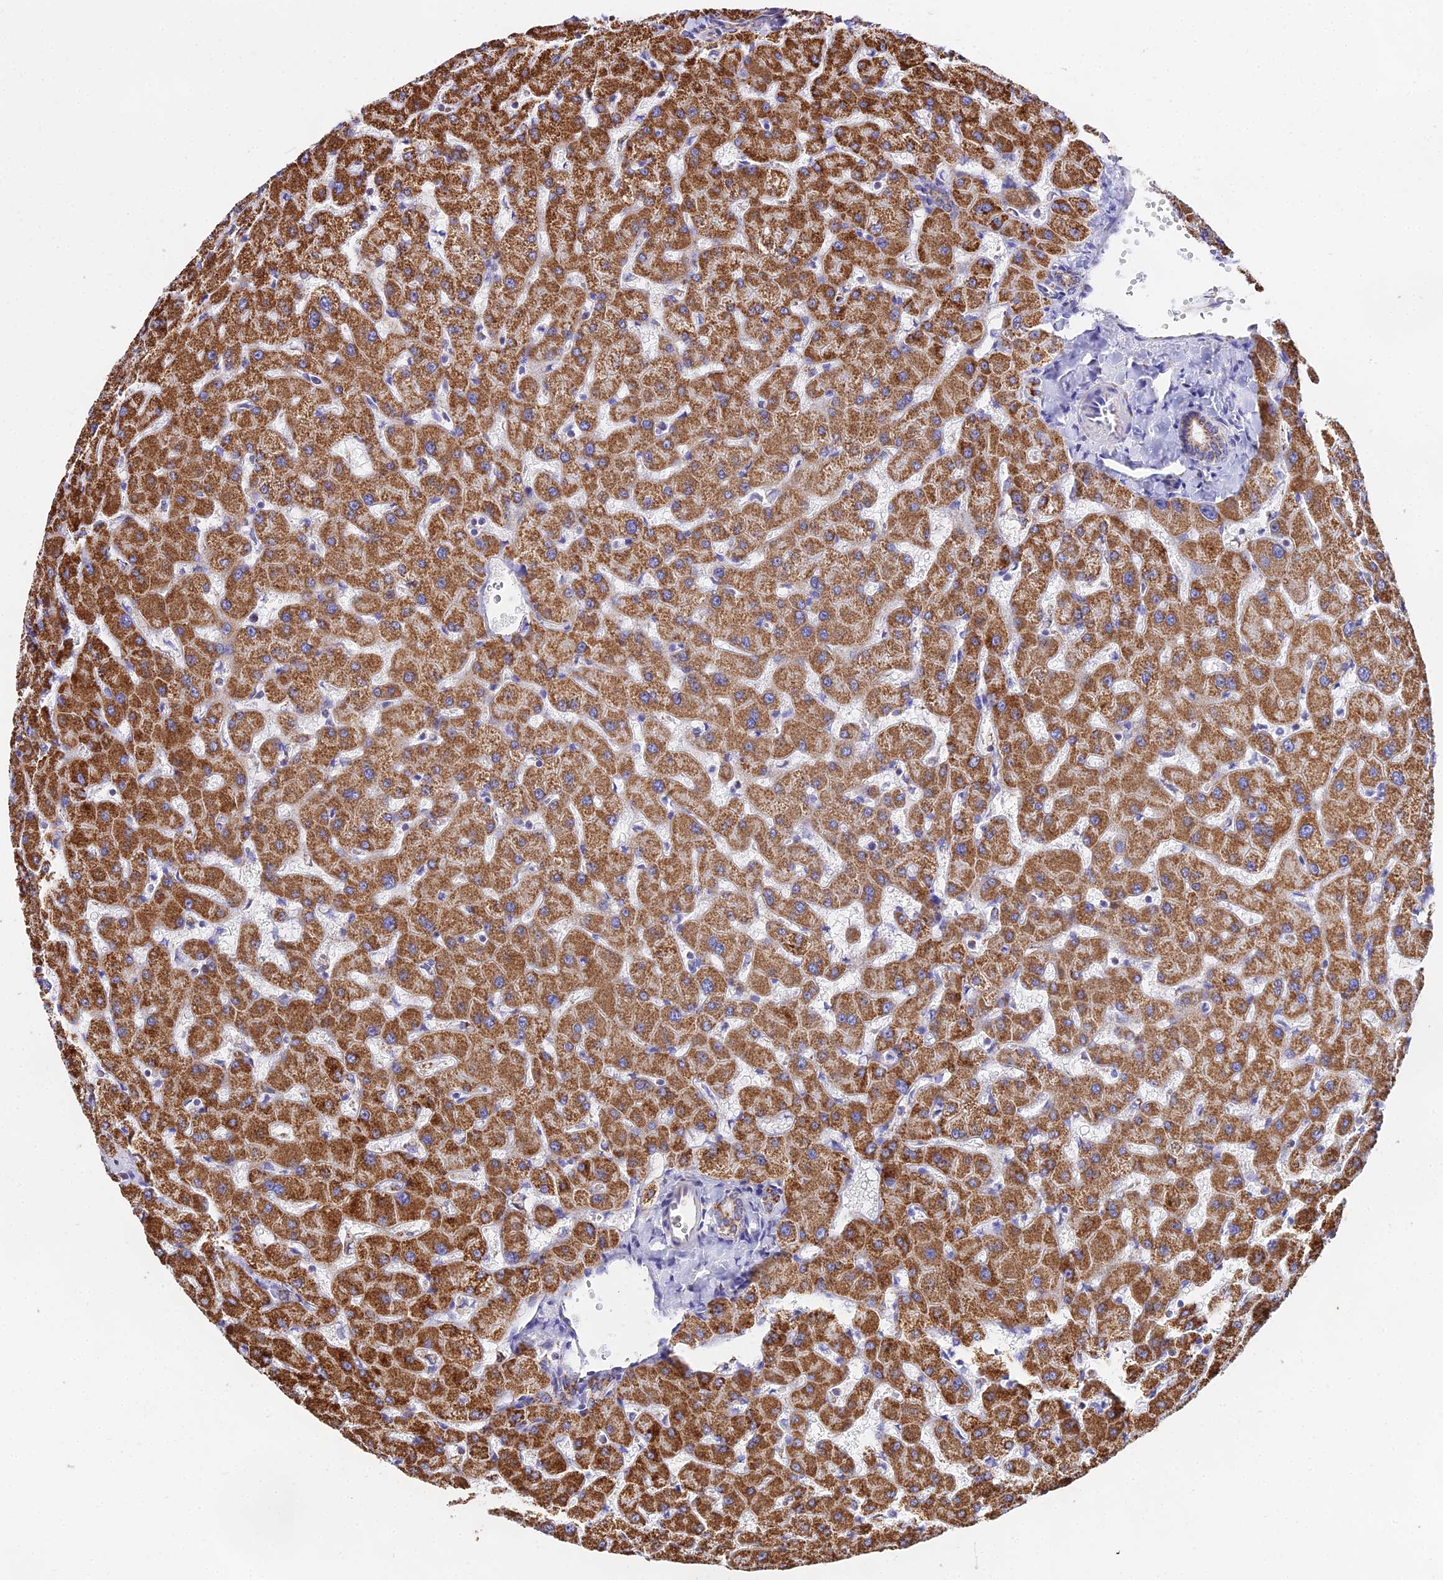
{"staining": {"intensity": "moderate", "quantity": ">75%", "location": "cytoplasmic/membranous"}, "tissue": "liver", "cell_type": "Cholangiocytes", "image_type": "normal", "snomed": [{"axis": "morphology", "description": "Normal tissue, NOS"}, {"axis": "topography", "description": "Liver"}], "caption": "Immunohistochemical staining of benign human liver exhibits moderate cytoplasmic/membranous protein expression in about >75% of cholangiocytes. (Stains: DAB in brown, nuclei in blue, Microscopy: brightfield microscopy at high magnification).", "gene": "ATP5PD", "patient": {"sex": "female", "age": 63}}